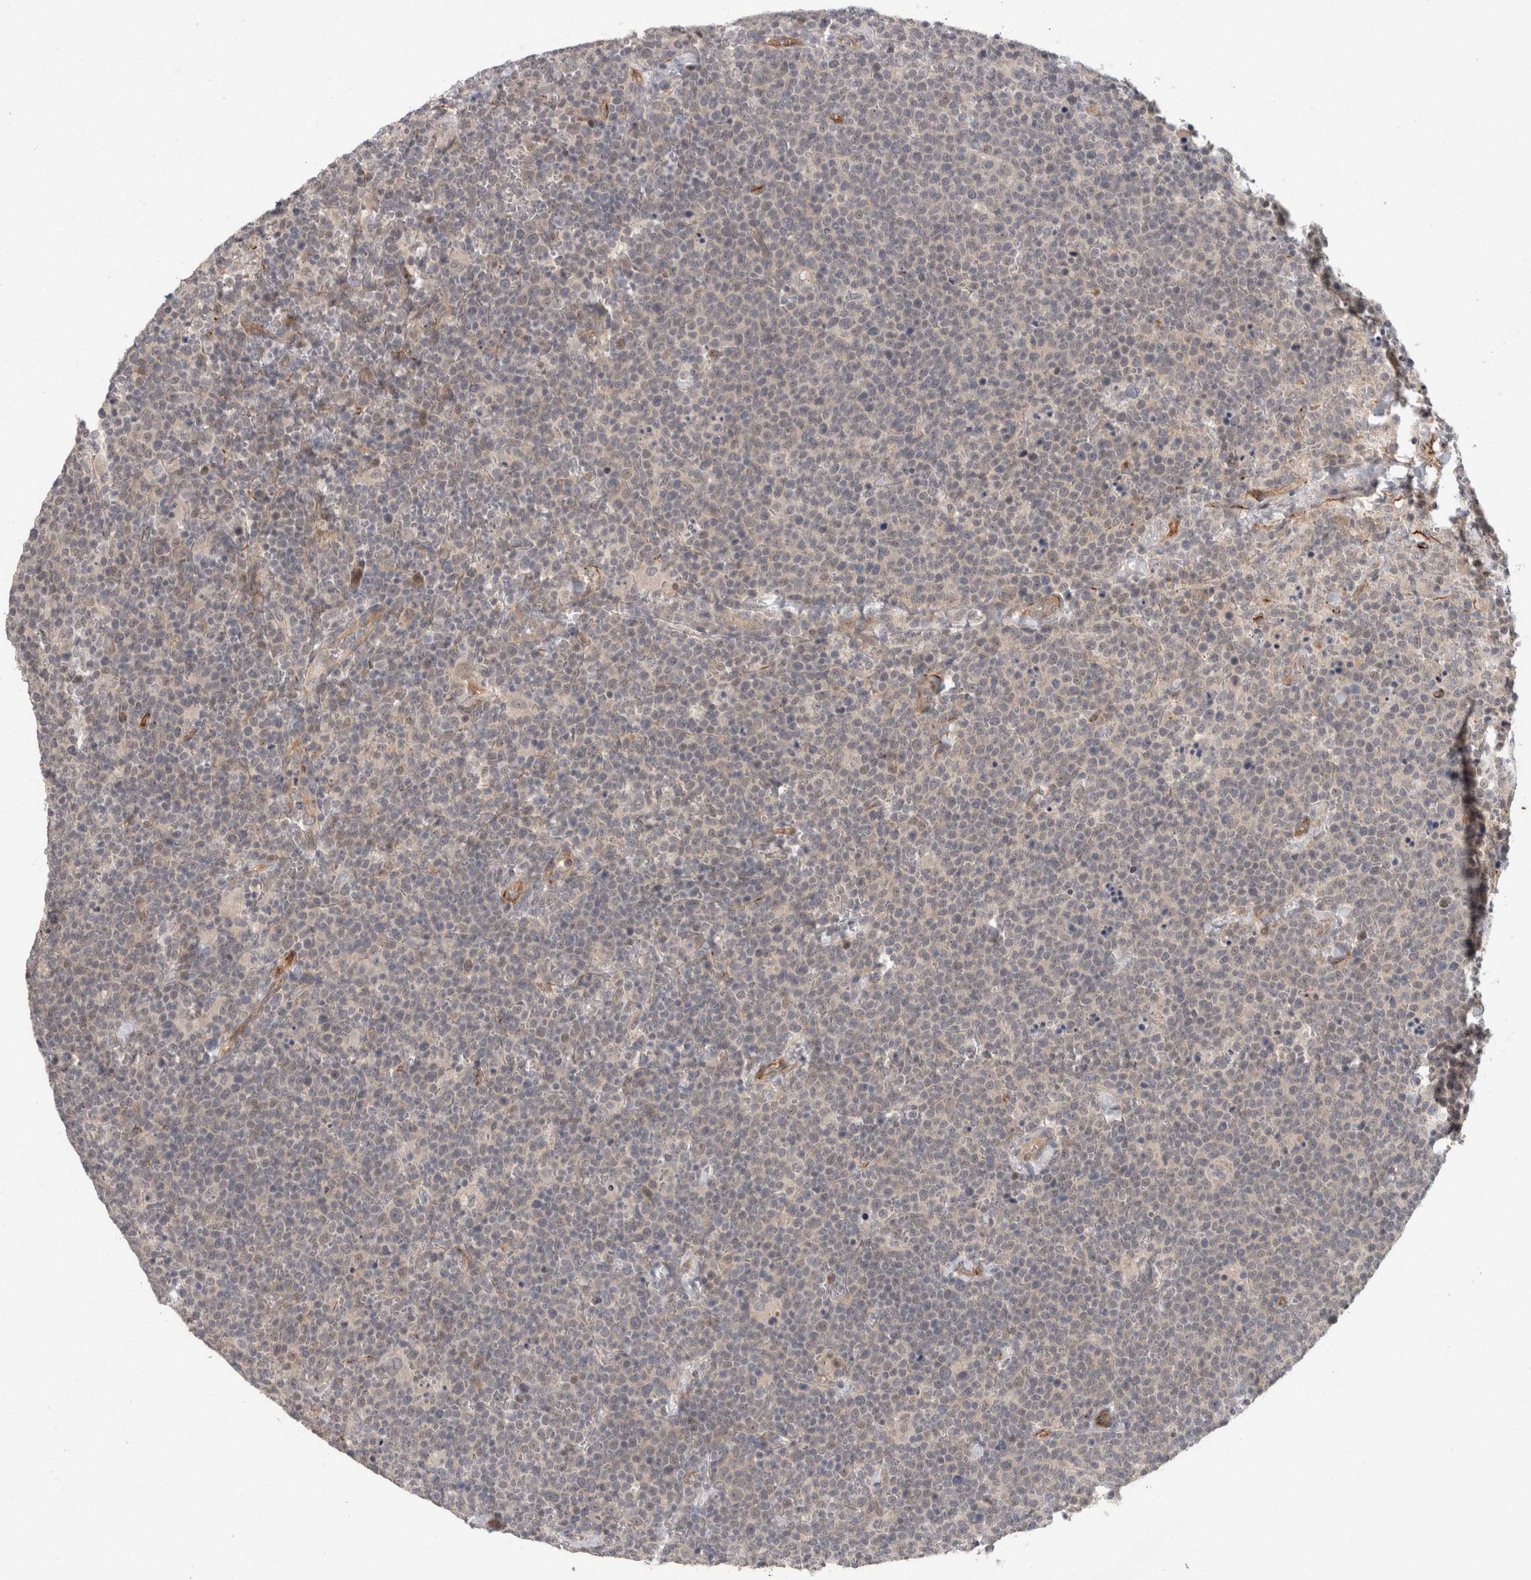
{"staining": {"intensity": "negative", "quantity": "none", "location": "none"}, "tissue": "lymphoma", "cell_type": "Tumor cells", "image_type": "cancer", "snomed": [{"axis": "morphology", "description": "Malignant lymphoma, non-Hodgkin's type, High grade"}, {"axis": "topography", "description": "Lymph node"}], "caption": "An IHC photomicrograph of lymphoma is shown. There is no staining in tumor cells of lymphoma.", "gene": "CRISPLD1", "patient": {"sex": "male", "age": 61}}